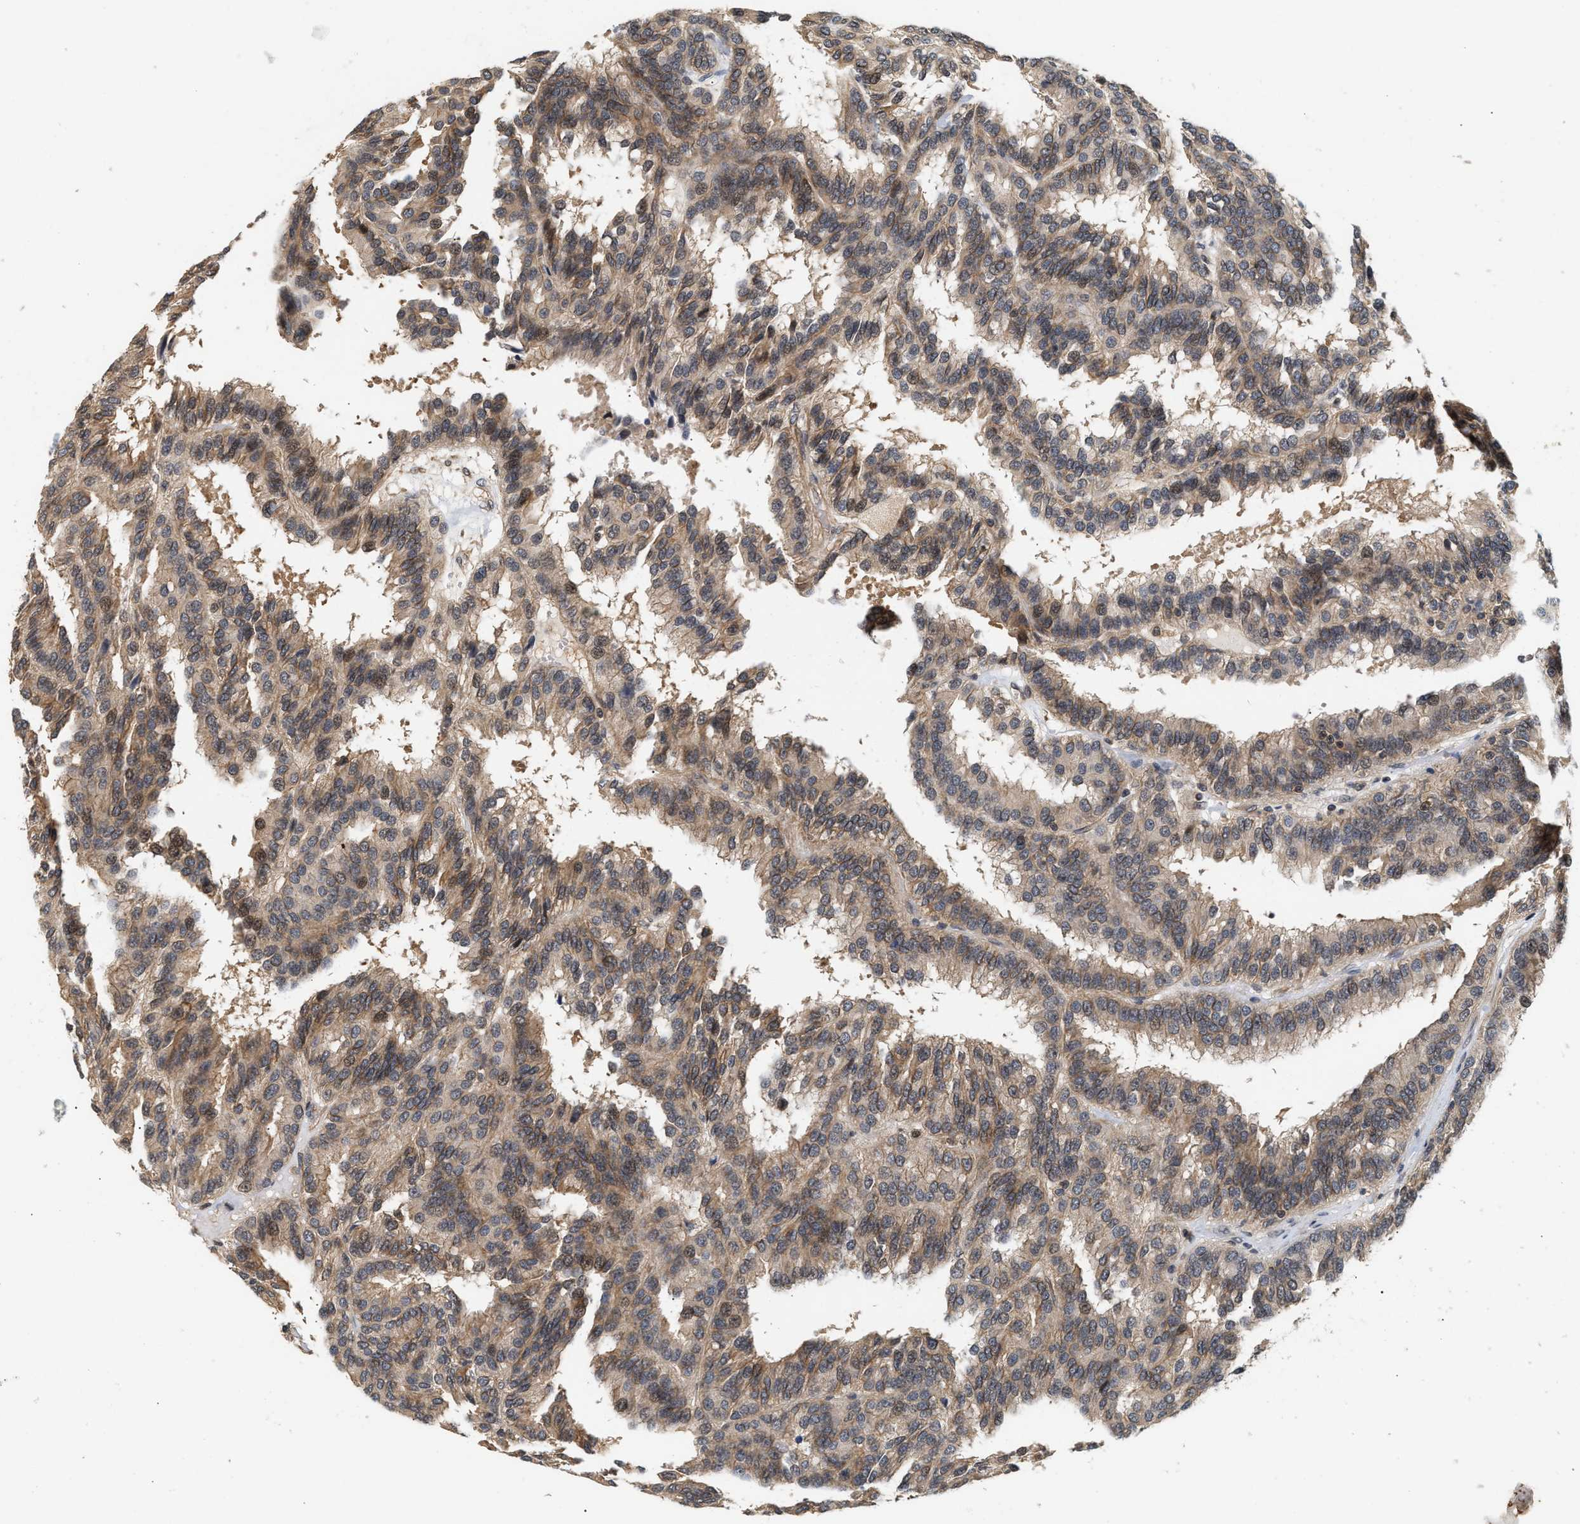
{"staining": {"intensity": "weak", "quantity": ">75%", "location": "cytoplasmic/membranous,nuclear"}, "tissue": "renal cancer", "cell_type": "Tumor cells", "image_type": "cancer", "snomed": [{"axis": "morphology", "description": "Adenocarcinoma, NOS"}, {"axis": "topography", "description": "Kidney"}], "caption": "An image showing weak cytoplasmic/membranous and nuclear positivity in about >75% of tumor cells in renal cancer, as visualized by brown immunohistochemical staining.", "gene": "ABHD5", "patient": {"sex": "male", "age": 46}}